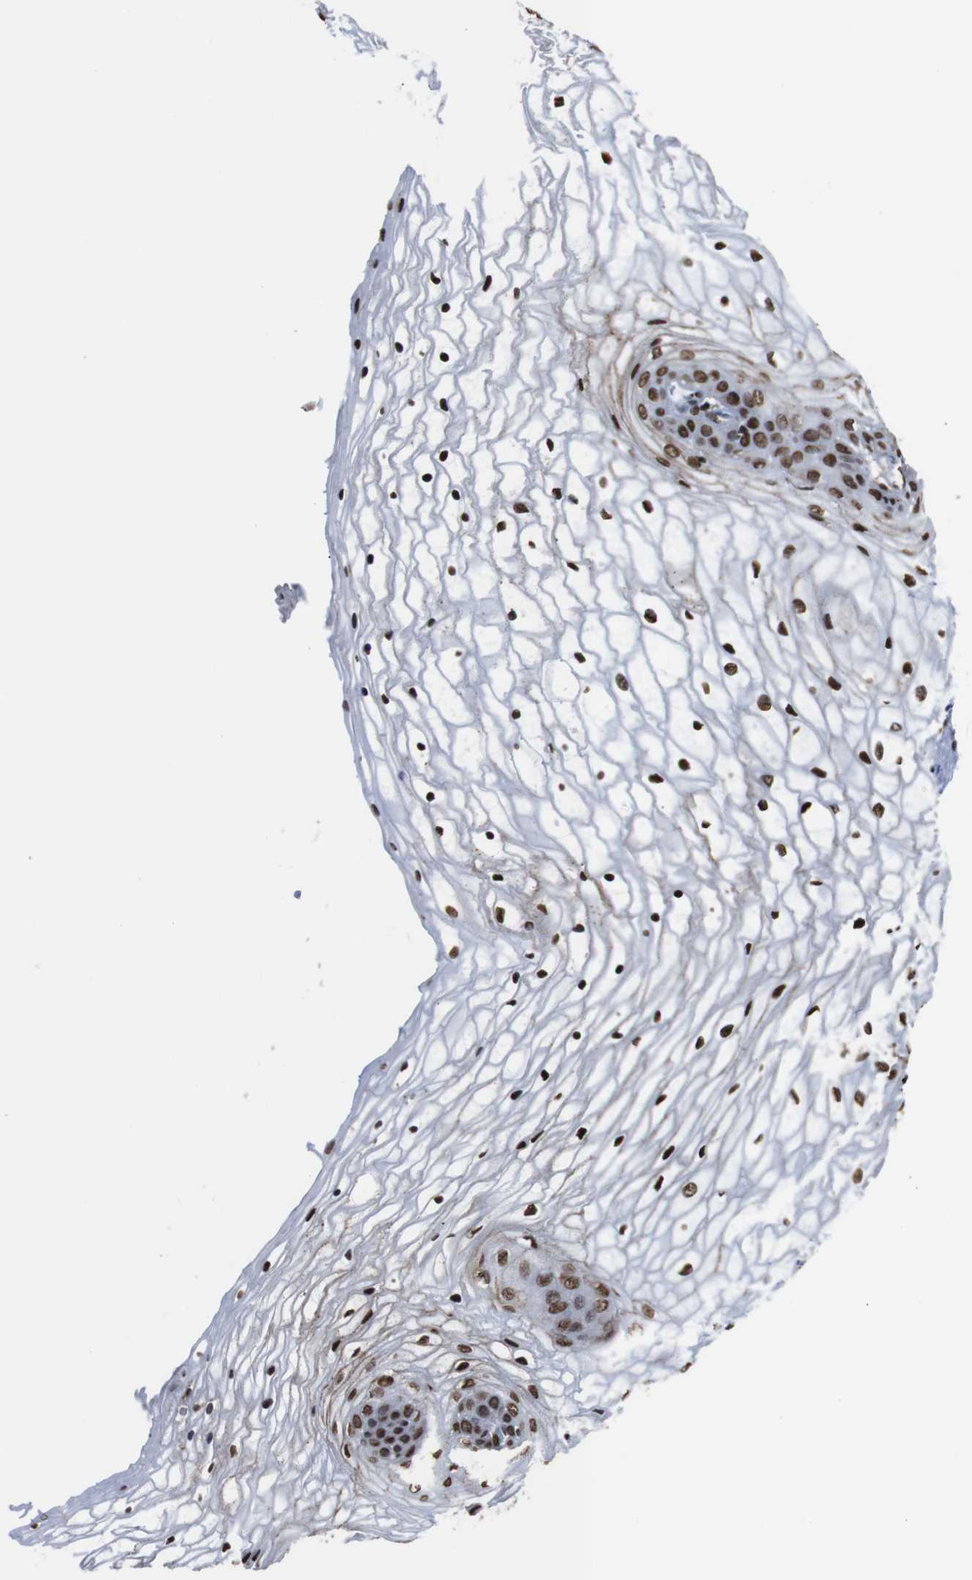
{"staining": {"intensity": "strong", "quantity": ">75%", "location": "nuclear"}, "tissue": "vagina", "cell_type": "Squamous epithelial cells", "image_type": "normal", "snomed": [{"axis": "morphology", "description": "Normal tissue, NOS"}, {"axis": "topography", "description": "Vagina"}], "caption": "A high-resolution micrograph shows immunohistochemistry (IHC) staining of benign vagina, which shows strong nuclear staining in approximately >75% of squamous epithelial cells. (Brightfield microscopy of DAB IHC at high magnification).", "gene": "ROMO1", "patient": {"sex": "female", "age": 34}}